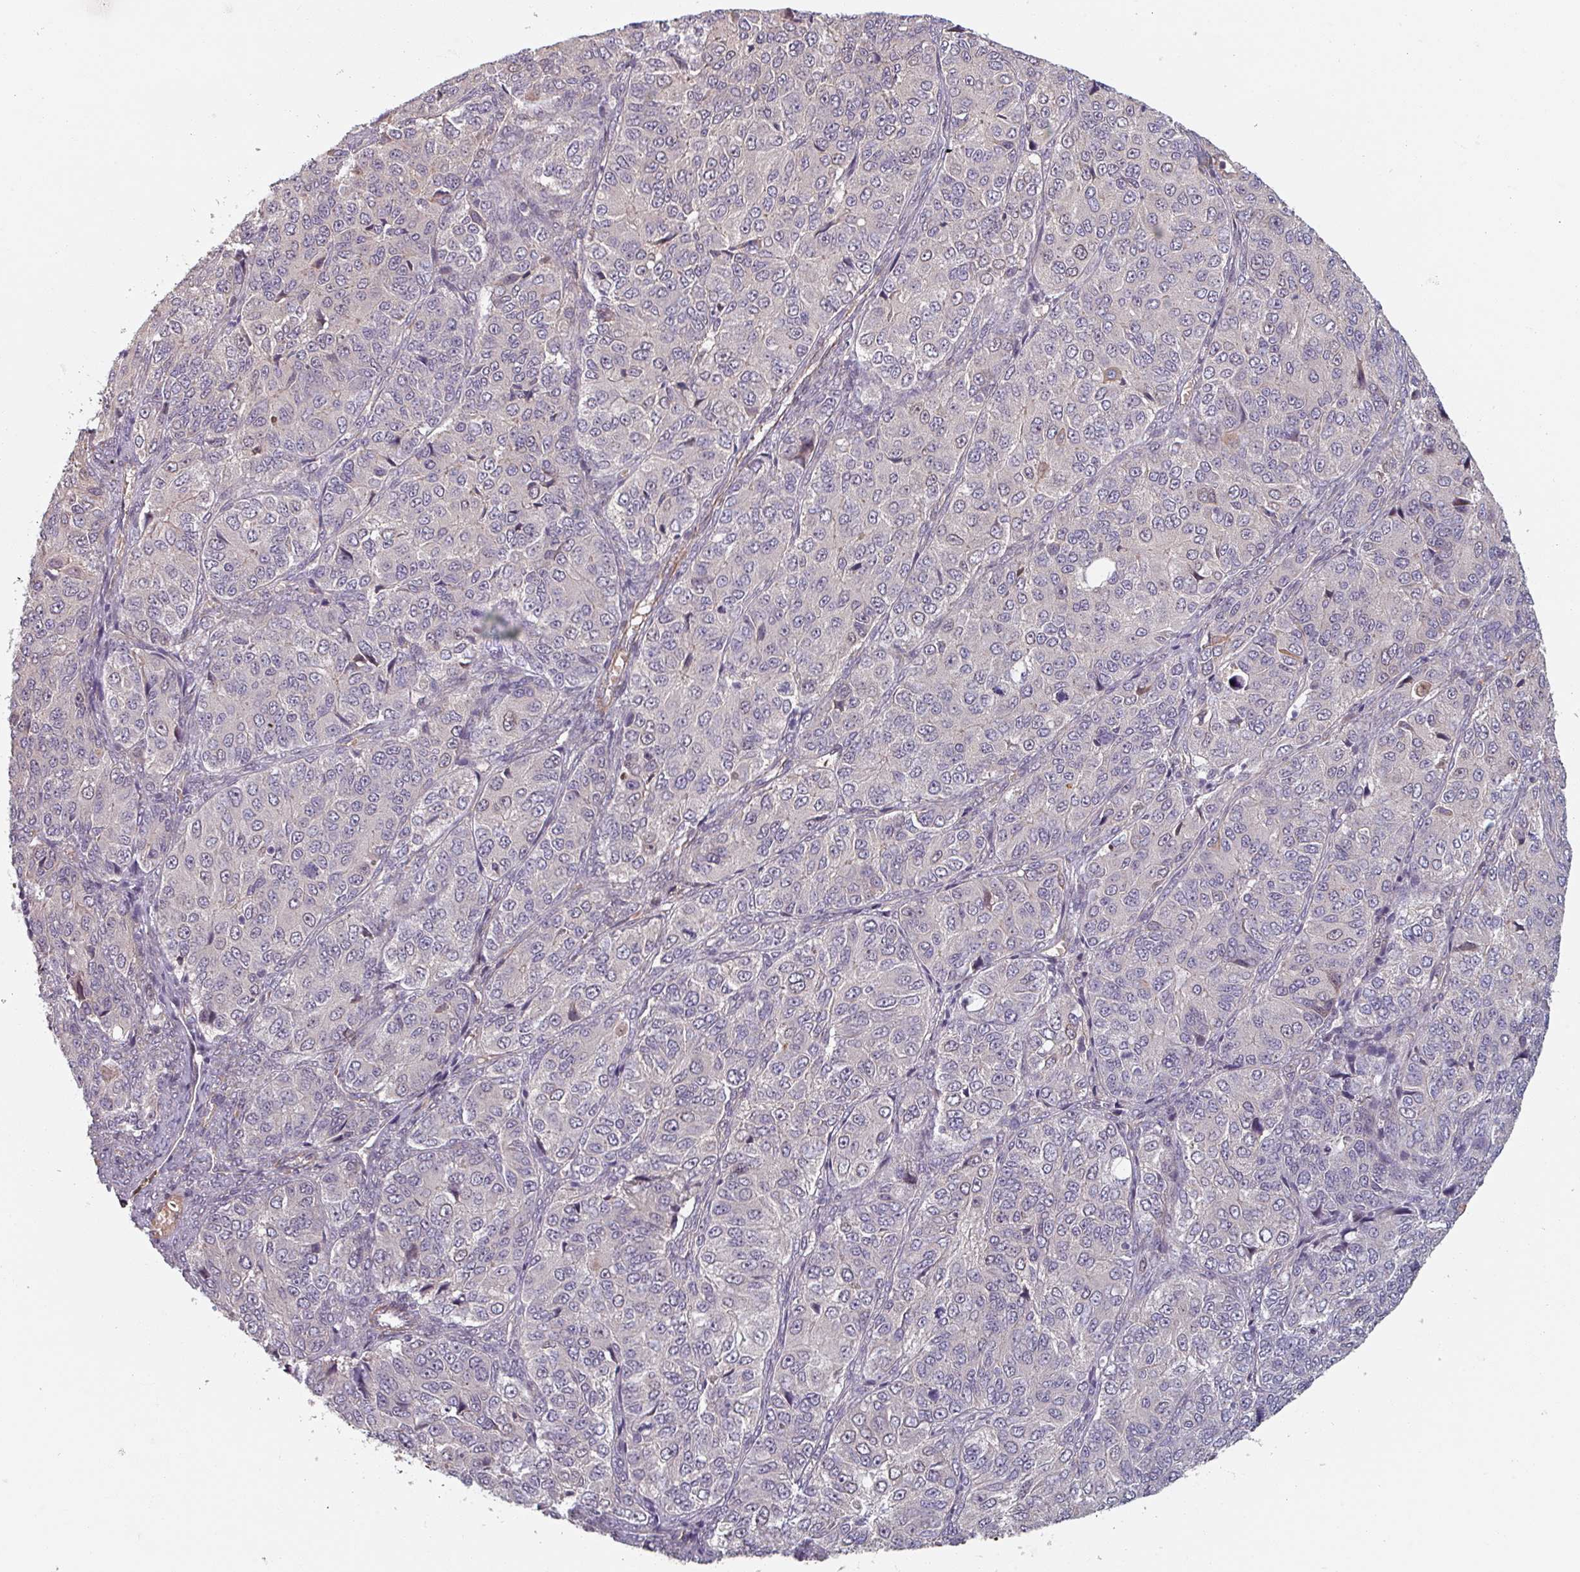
{"staining": {"intensity": "negative", "quantity": "none", "location": "none"}, "tissue": "ovarian cancer", "cell_type": "Tumor cells", "image_type": "cancer", "snomed": [{"axis": "morphology", "description": "Carcinoma, endometroid"}, {"axis": "topography", "description": "Ovary"}], "caption": "This is an IHC histopathology image of ovarian cancer. There is no expression in tumor cells.", "gene": "C4BPB", "patient": {"sex": "female", "age": 51}}